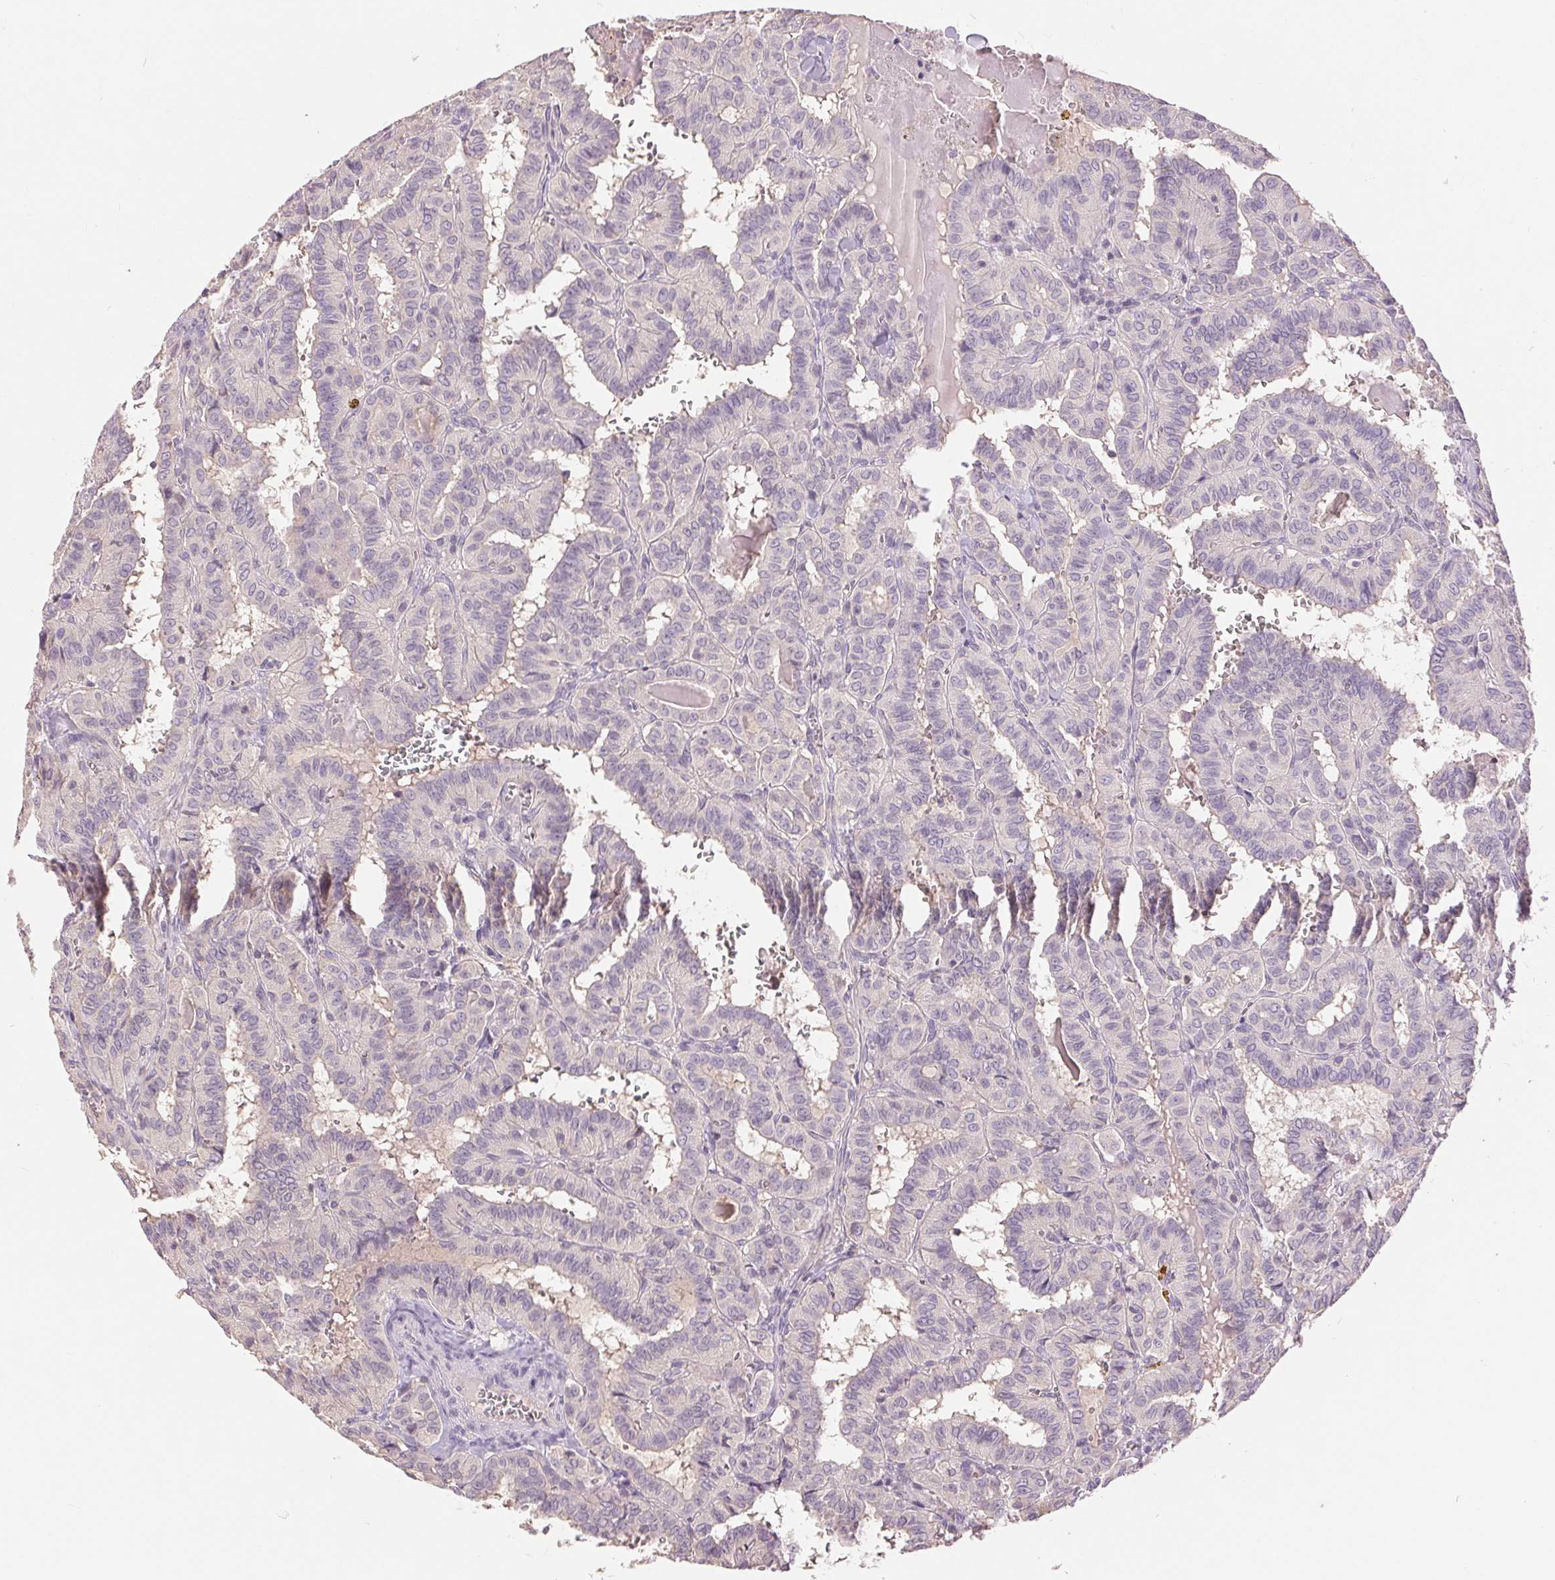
{"staining": {"intensity": "negative", "quantity": "none", "location": "none"}, "tissue": "thyroid cancer", "cell_type": "Tumor cells", "image_type": "cancer", "snomed": [{"axis": "morphology", "description": "Papillary adenocarcinoma, NOS"}, {"axis": "topography", "description": "Thyroid gland"}], "caption": "IHC of human thyroid papillary adenocarcinoma exhibits no staining in tumor cells. Brightfield microscopy of immunohistochemistry stained with DAB (brown) and hematoxylin (blue), captured at high magnification.", "gene": "FXYD4", "patient": {"sex": "female", "age": 21}}